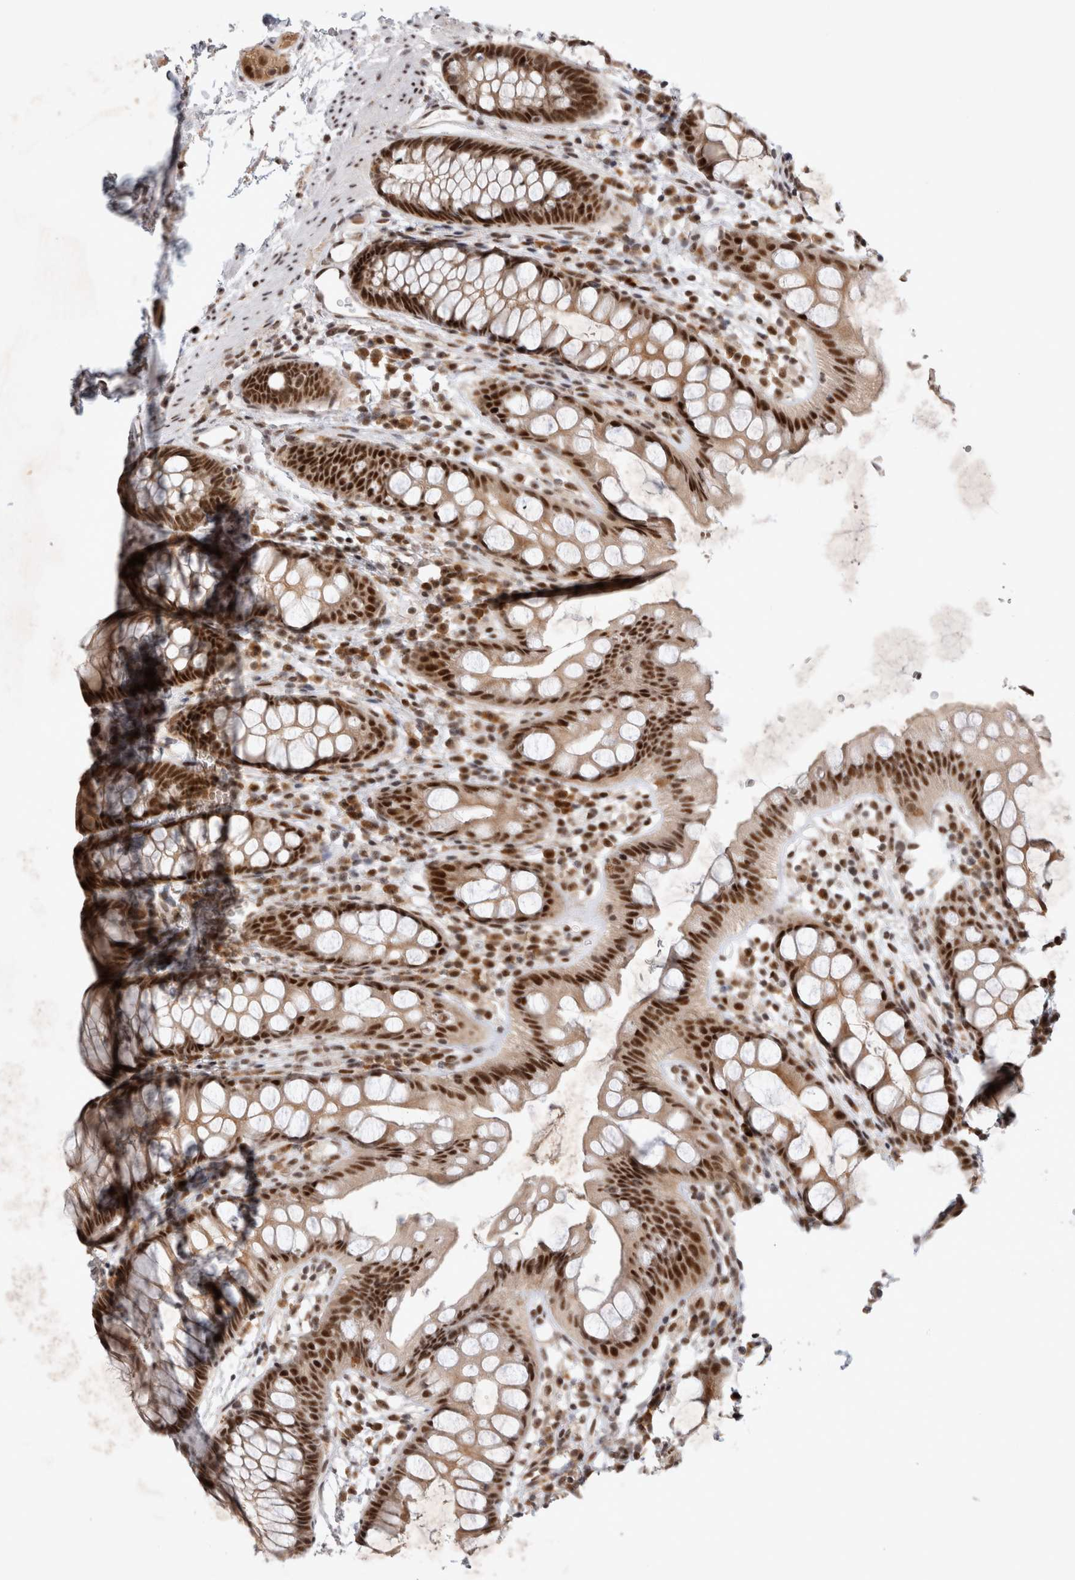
{"staining": {"intensity": "strong", "quantity": ">75%", "location": "nuclear"}, "tissue": "rectum", "cell_type": "Glandular cells", "image_type": "normal", "snomed": [{"axis": "morphology", "description": "Normal tissue, NOS"}, {"axis": "topography", "description": "Rectum"}], "caption": "Protein staining of benign rectum shows strong nuclear positivity in approximately >75% of glandular cells. (brown staining indicates protein expression, while blue staining denotes nuclei).", "gene": "HESX1", "patient": {"sex": "female", "age": 65}}